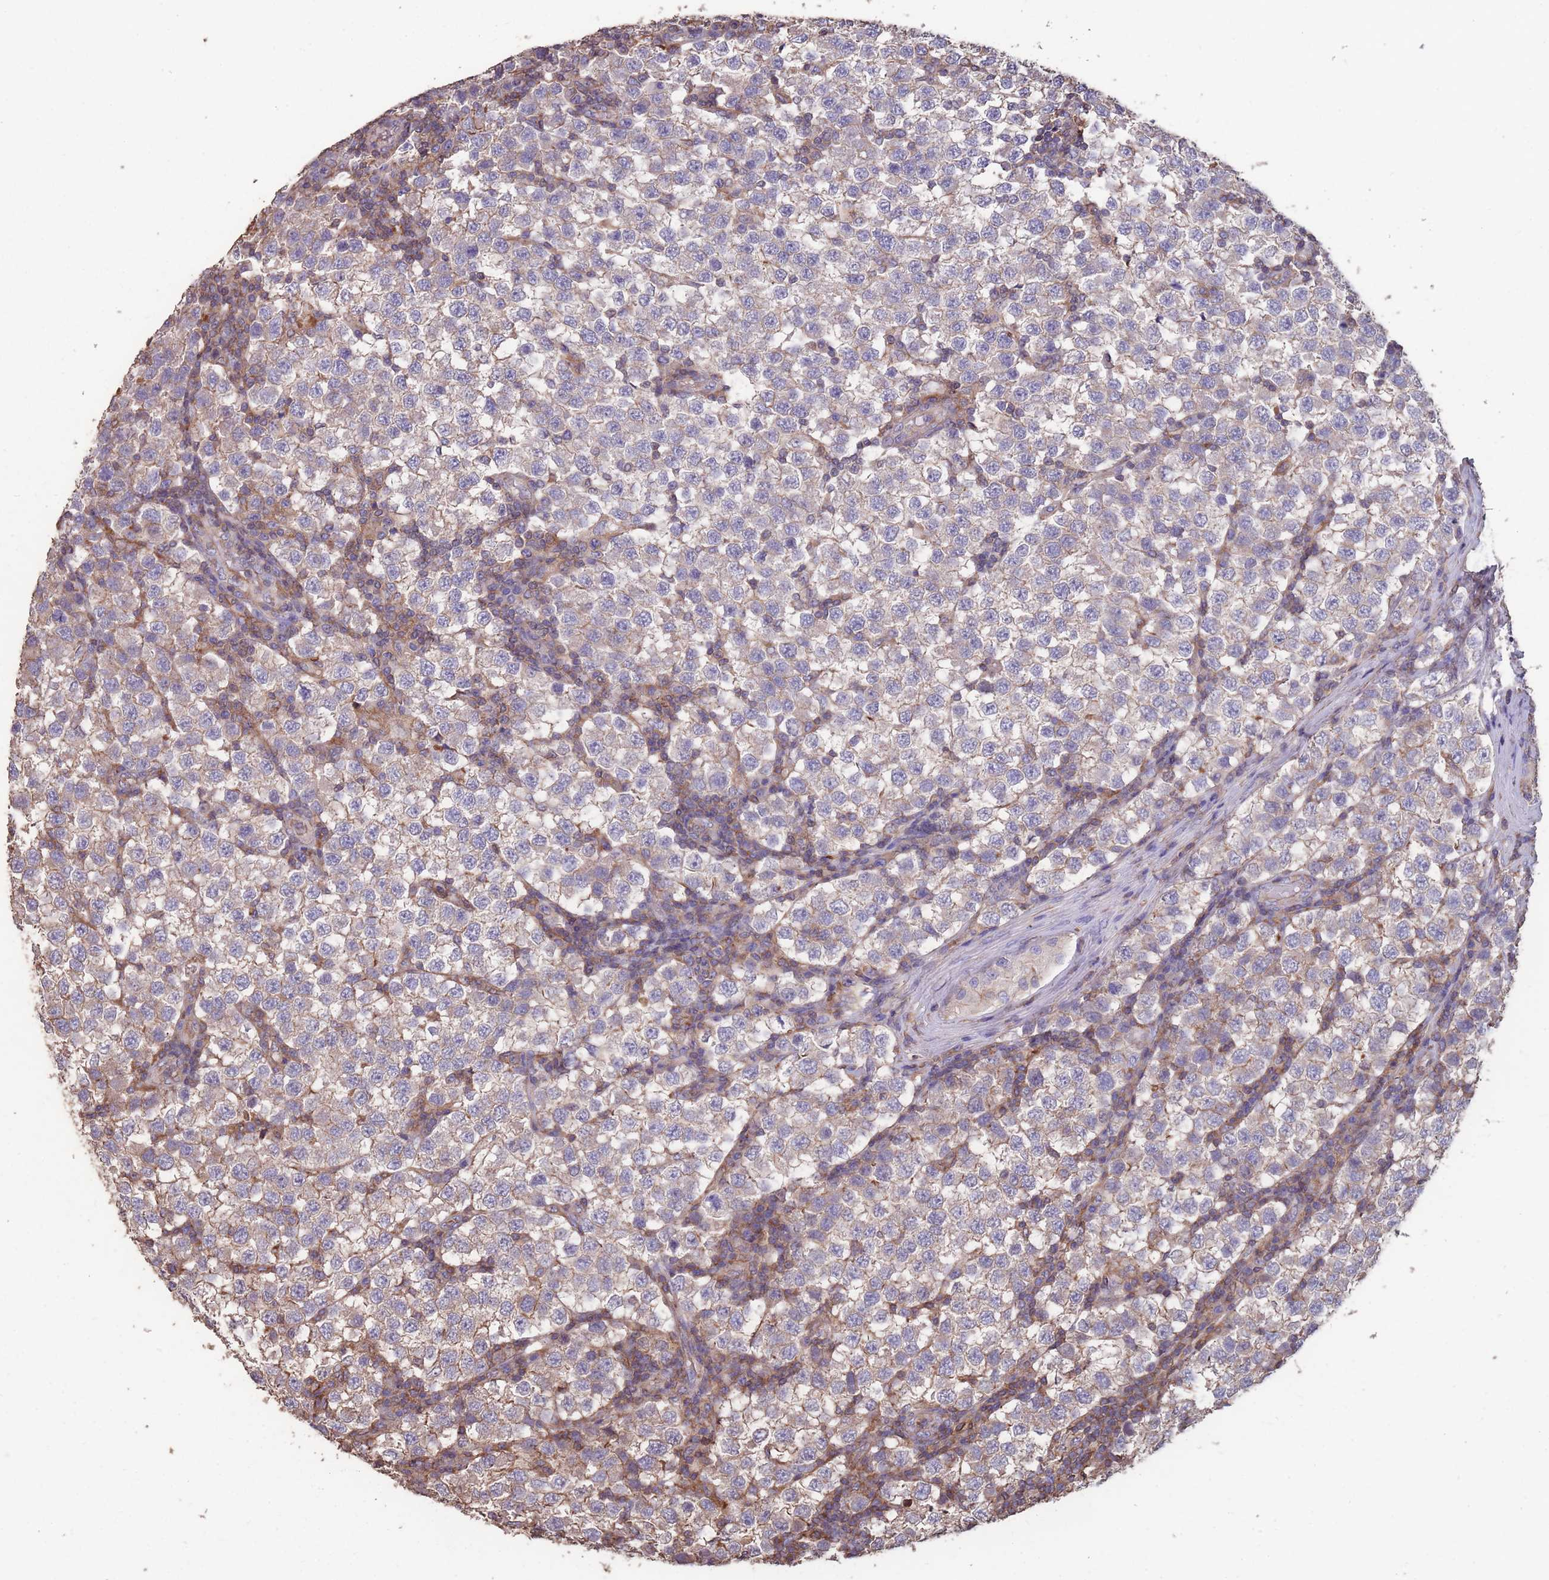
{"staining": {"intensity": "negative", "quantity": "none", "location": "none"}, "tissue": "testis cancer", "cell_type": "Tumor cells", "image_type": "cancer", "snomed": [{"axis": "morphology", "description": "Seminoma, NOS"}, {"axis": "topography", "description": "Testis"}], "caption": "This photomicrograph is of seminoma (testis) stained with immunohistochemistry to label a protein in brown with the nuclei are counter-stained blue. There is no staining in tumor cells.", "gene": "NUDT21", "patient": {"sex": "male", "age": 34}}